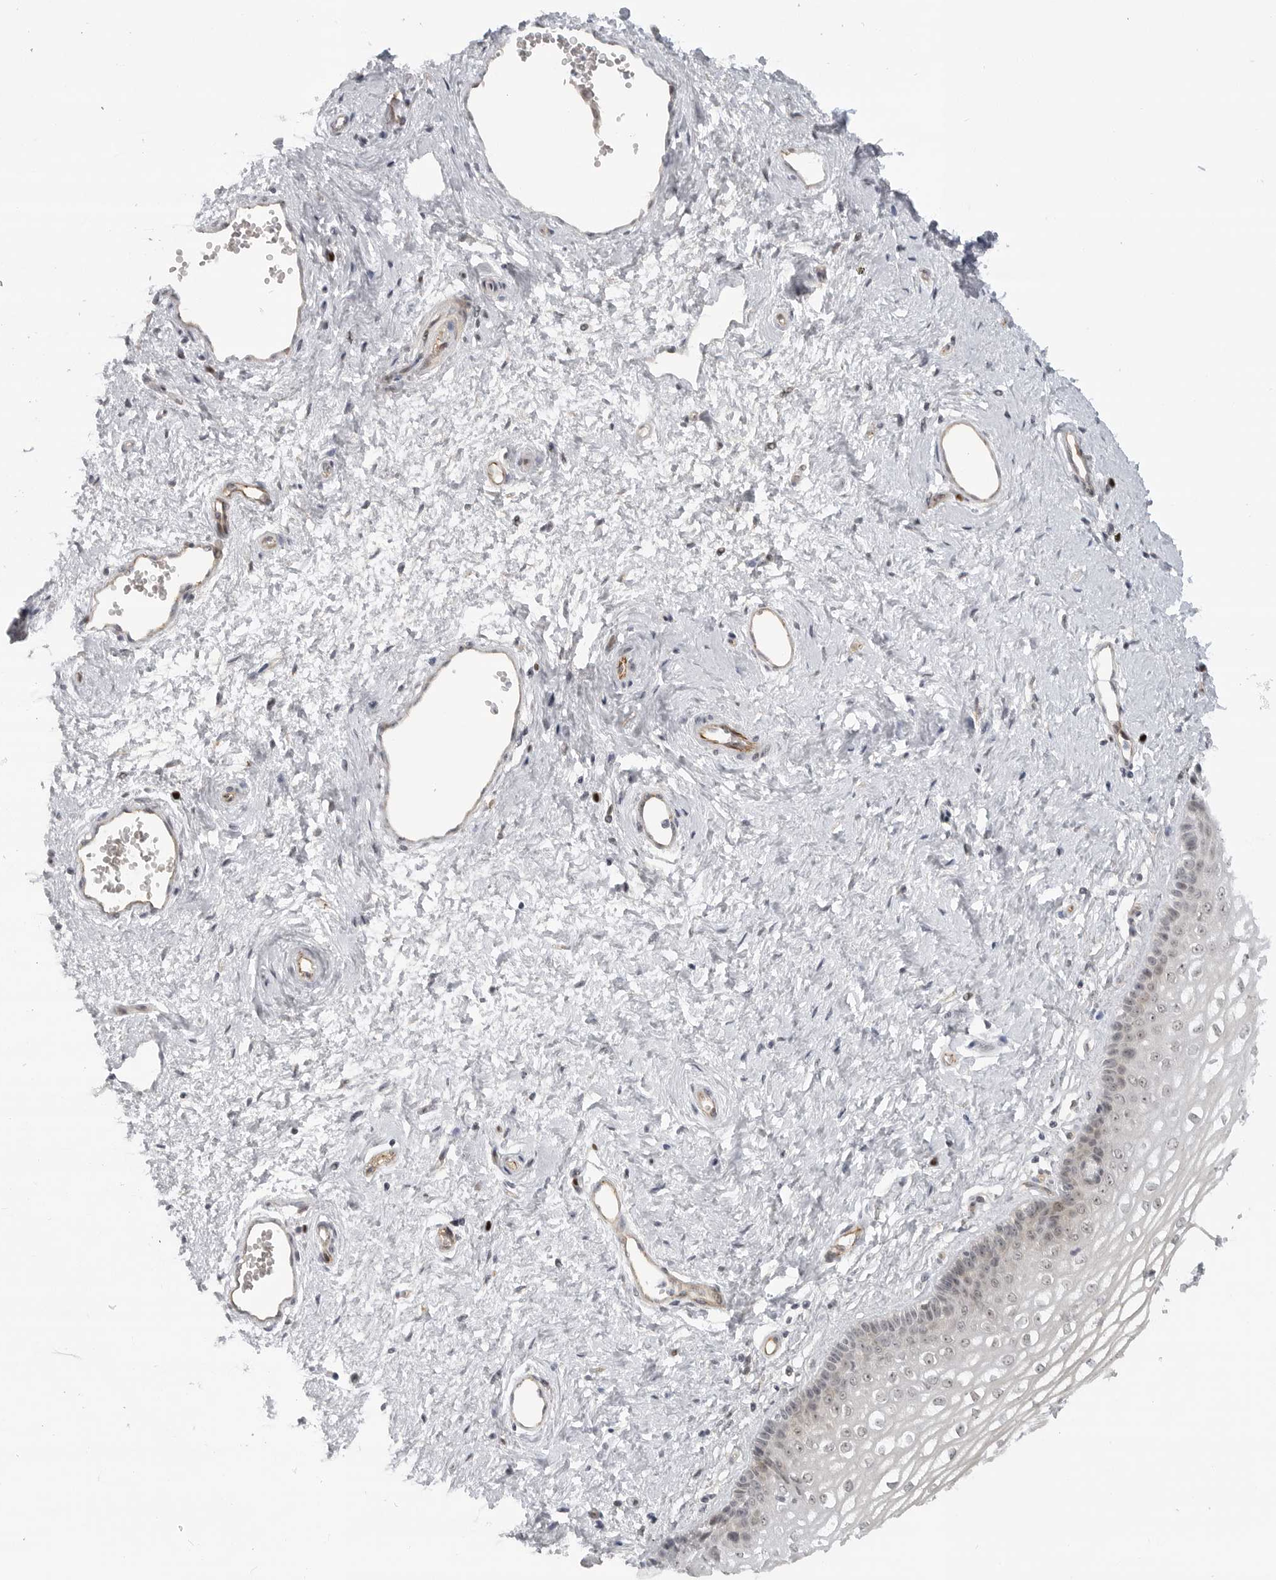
{"staining": {"intensity": "moderate", "quantity": "<25%", "location": "cytoplasmic/membranous"}, "tissue": "vagina", "cell_type": "Squamous epithelial cells", "image_type": "normal", "snomed": [{"axis": "morphology", "description": "Normal tissue, NOS"}, {"axis": "topography", "description": "Vagina"}], "caption": "Immunohistochemical staining of benign human vagina exhibits moderate cytoplasmic/membranous protein positivity in approximately <25% of squamous epithelial cells.", "gene": "CEP295NL", "patient": {"sex": "female", "age": 46}}